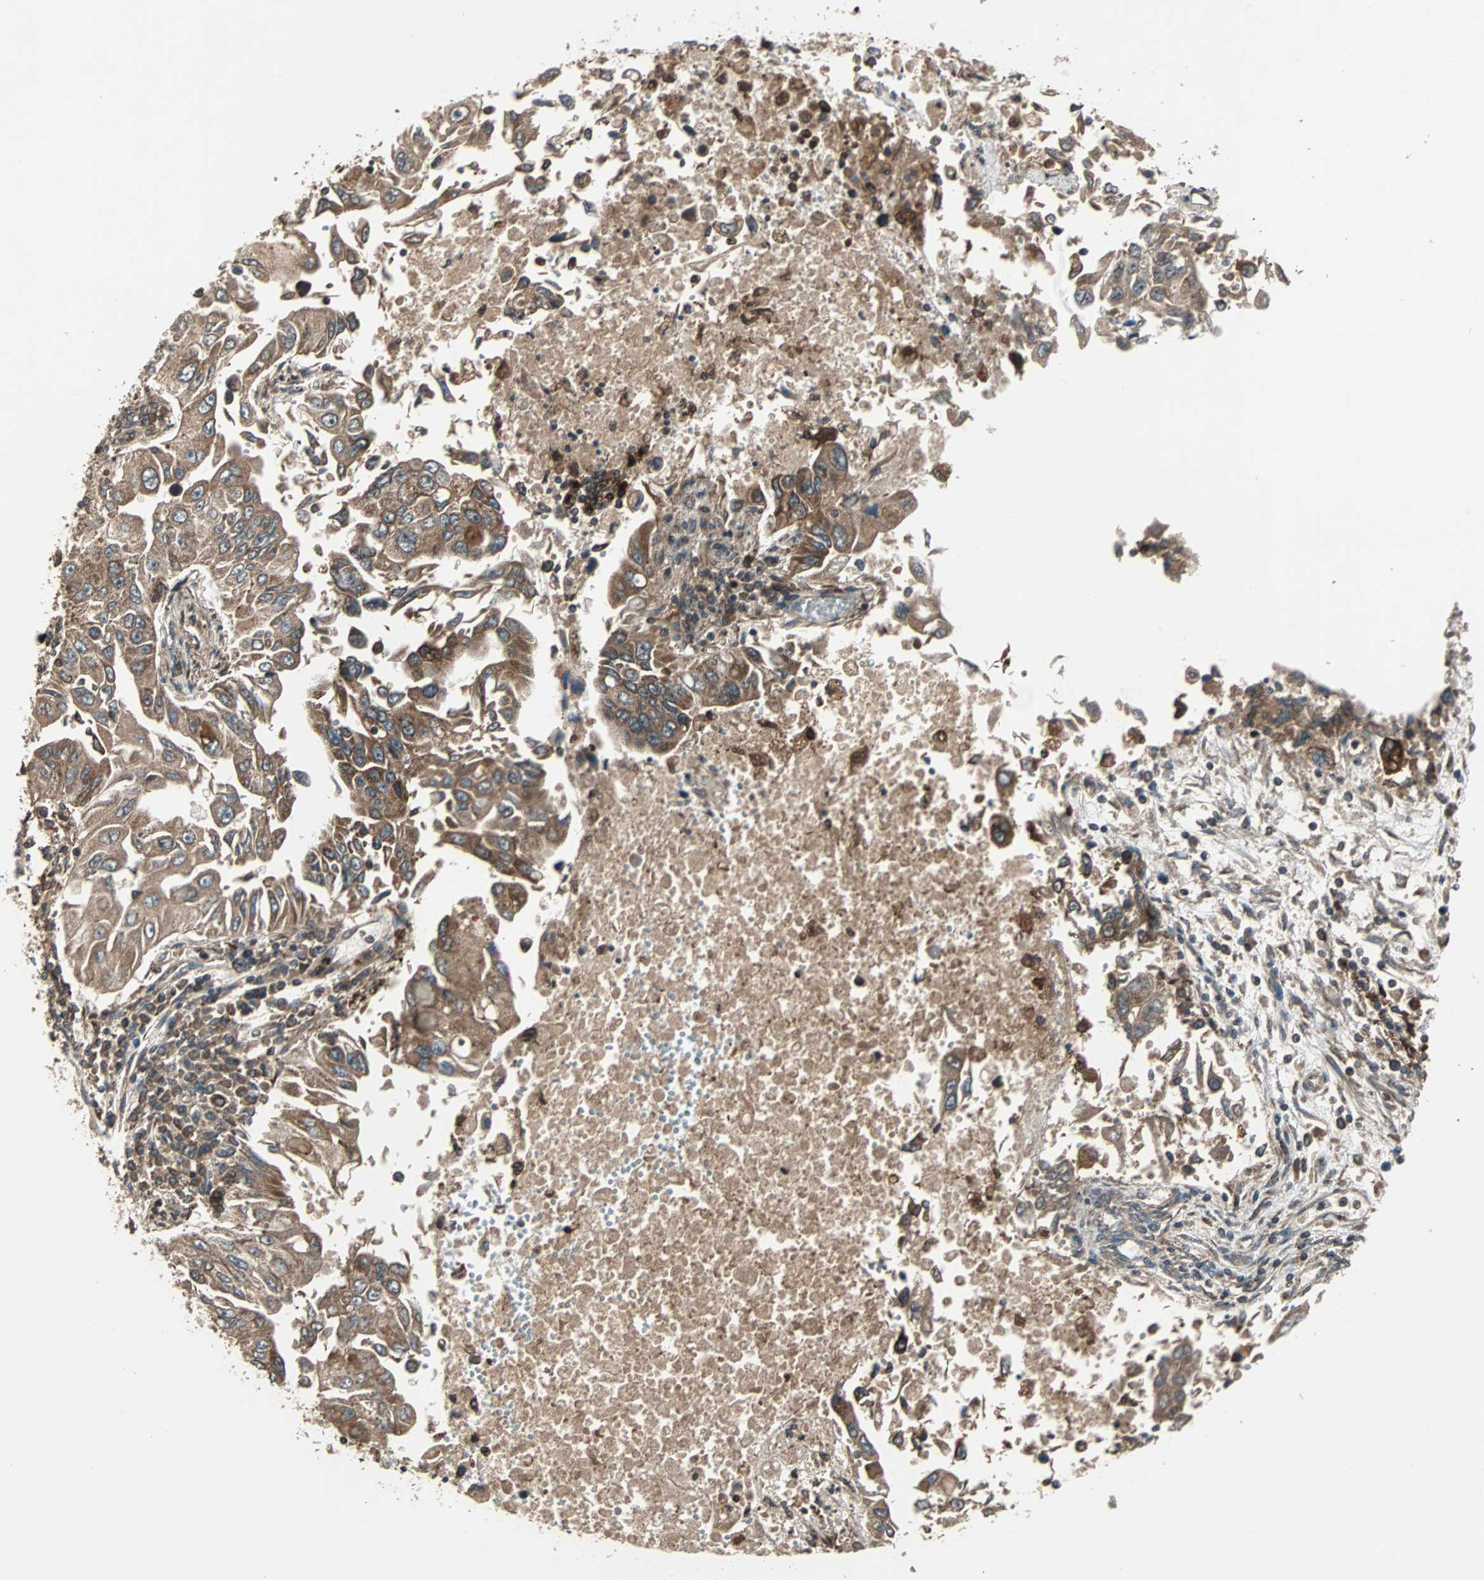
{"staining": {"intensity": "strong", "quantity": ">75%", "location": "cytoplasmic/membranous"}, "tissue": "lung cancer", "cell_type": "Tumor cells", "image_type": "cancer", "snomed": [{"axis": "morphology", "description": "Adenocarcinoma, NOS"}, {"axis": "topography", "description": "Lung"}], "caption": "IHC (DAB) staining of lung cancer (adenocarcinoma) exhibits strong cytoplasmic/membranous protein staining in approximately >75% of tumor cells.", "gene": "RAB7A", "patient": {"sex": "male", "age": 84}}